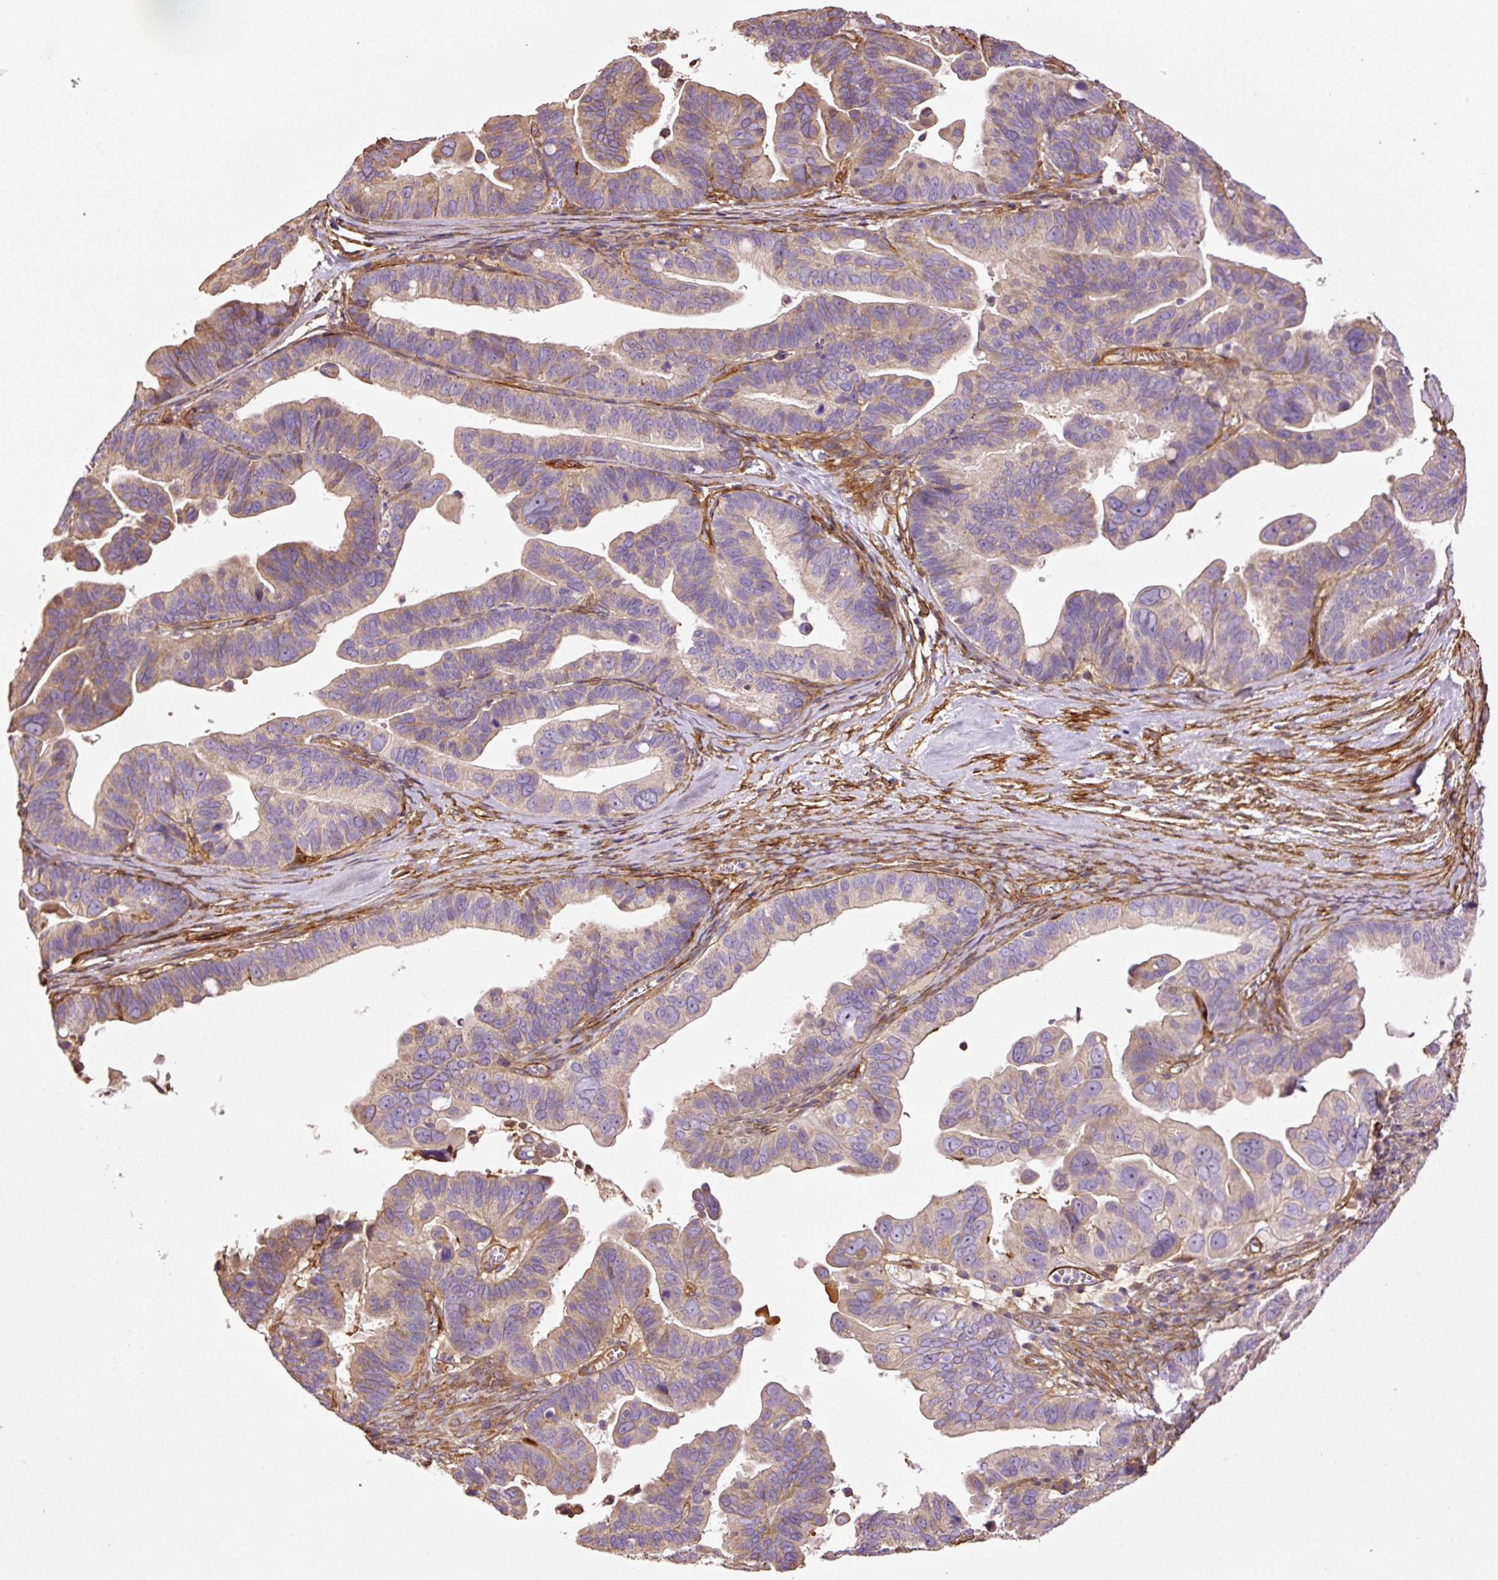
{"staining": {"intensity": "weak", "quantity": "25%-75%", "location": "cytoplasmic/membranous"}, "tissue": "ovarian cancer", "cell_type": "Tumor cells", "image_type": "cancer", "snomed": [{"axis": "morphology", "description": "Cystadenocarcinoma, serous, NOS"}, {"axis": "topography", "description": "Ovary"}], "caption": "Immunohistochemical staining of human ovarian cancer demonstrates low levels of weak cytoplasmic/membranous protein positivity in about 25%-75% of tumor cells.", "gene": "NID2", "patient": {"sex": "female", "age": 56}}